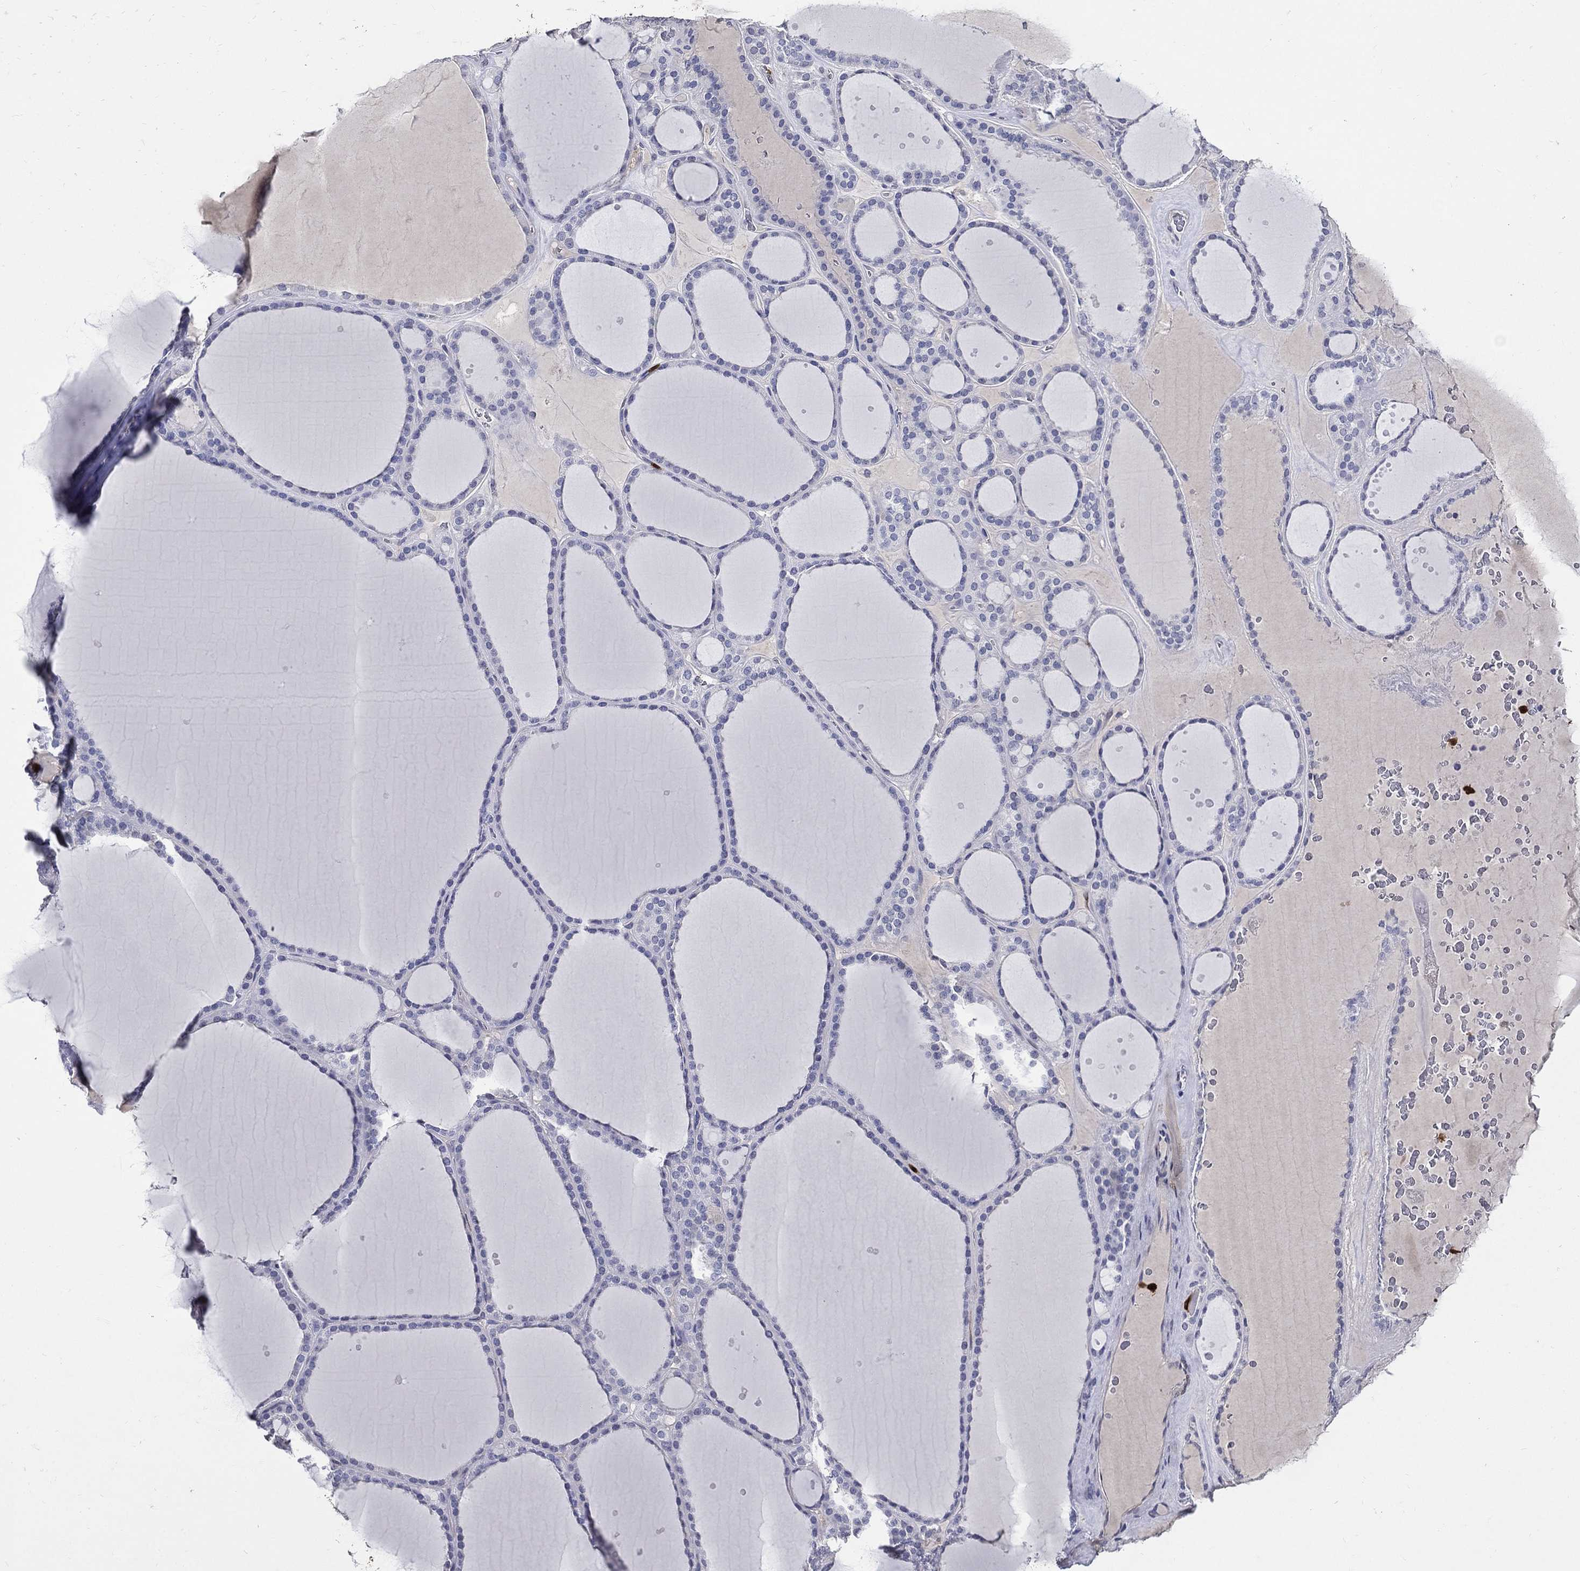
{"staining": {"intensity": "negative", "quantity": "none", "location": "none"}, "tissue": "thyroid gland", "cell_type": "Glandular cells", "image_type": "normal", "snomed": [{"axis": "morphology", "description": "Normal tissue, NOS"}, {"axis": "topography", "description": "Thyroid gland"}], "caption": "Immunohistochemical staining of normal human thyroid gland displays no significant staining in glandular cells. The staining is performed using DAB (3,3'-diaminobenzidine) brown chromogen with nuclei counter-stained in using hematoxylin.", "gene": "GPR171", "patient": {"sex": "male", "age": 63}}